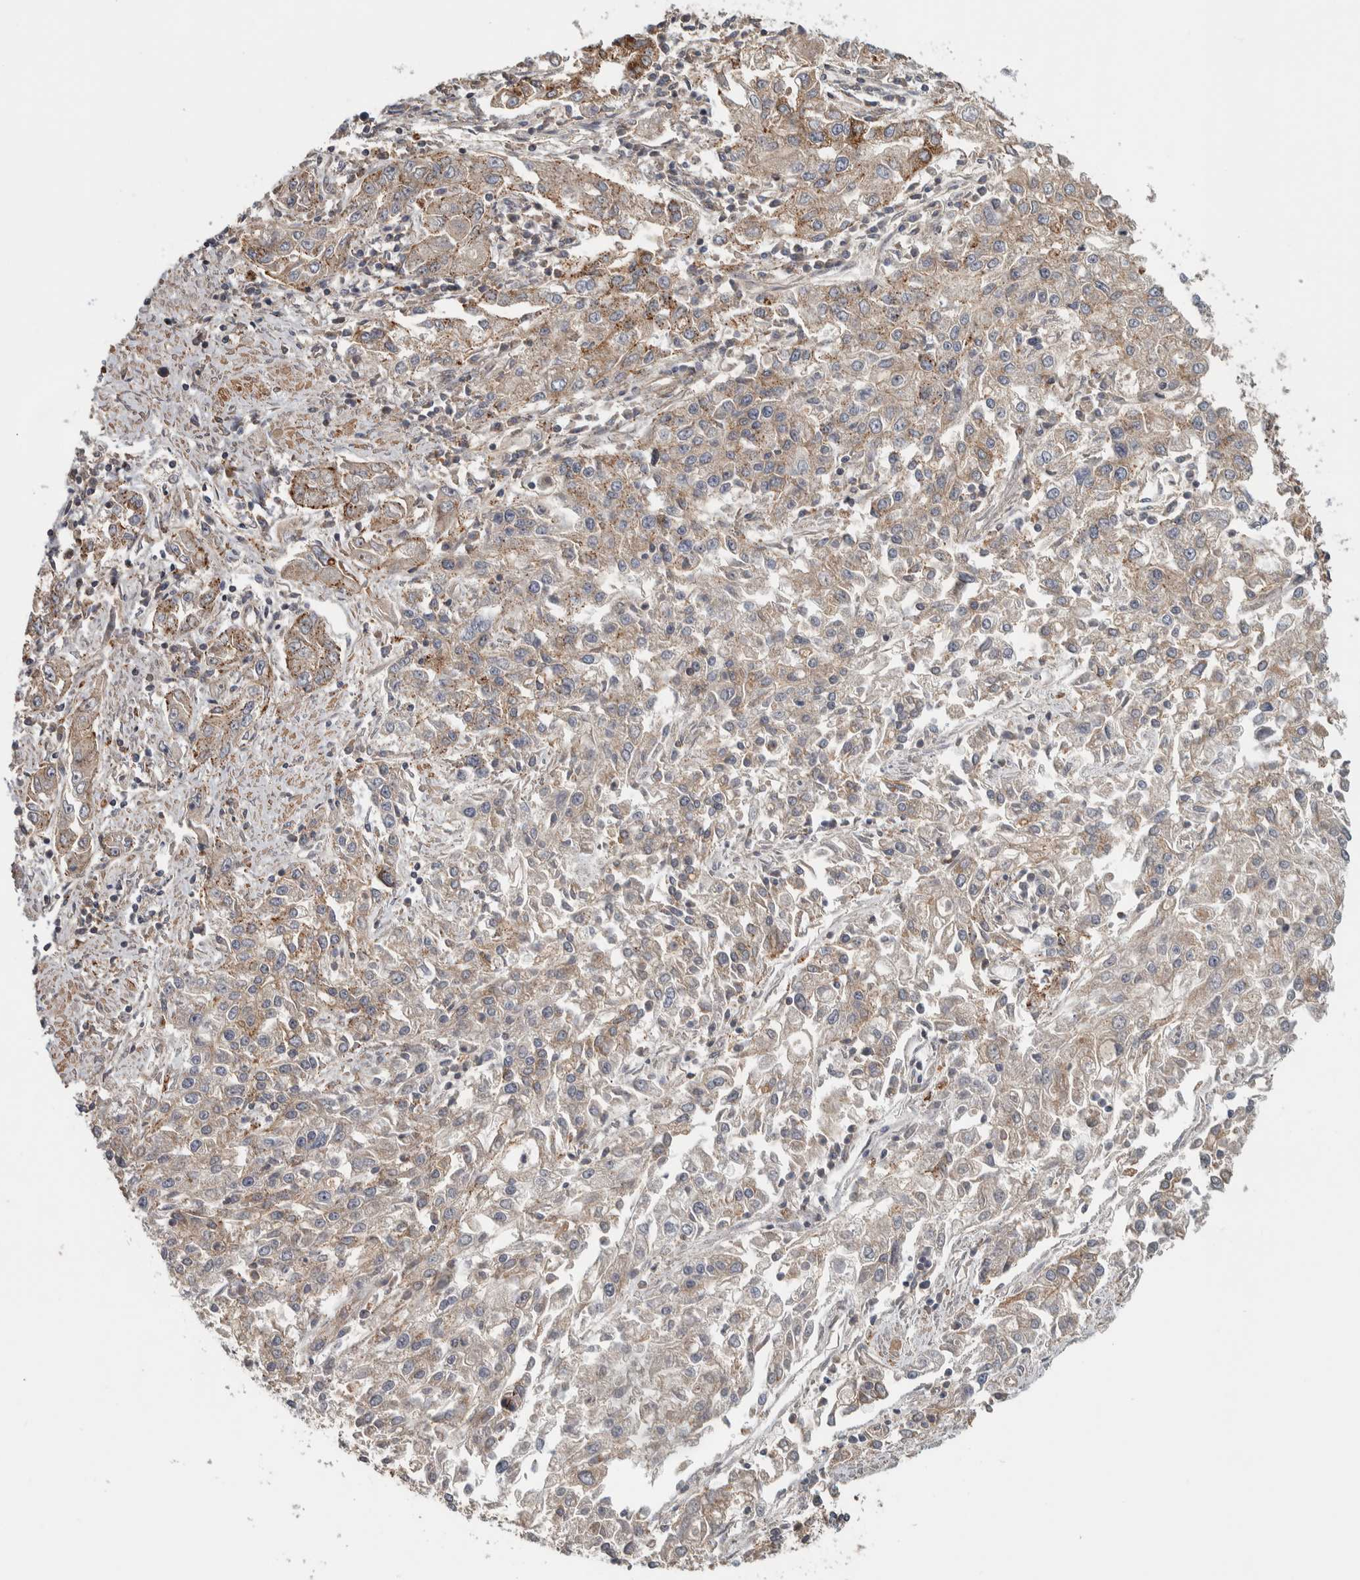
{"staining": {"intensity": "weak", "quantity": "<25%", "location": "cytoplasmic/membranous"}, "tissue": "endometrial cancer", "cell_type": "Tumor cells", "image_type": "cancer", "snomed": [{"axis": "morphology", "description": "Adenocarcinoma, NOS"}, {"axis": "topography", "description": "Endometrium"}], "caption": "Immunohistochemical staining of human endometrial cancer shows no significant expression in tumor cells.", "gene": "TBC1D31", "patient": {"sex": "female", "age": 49}}